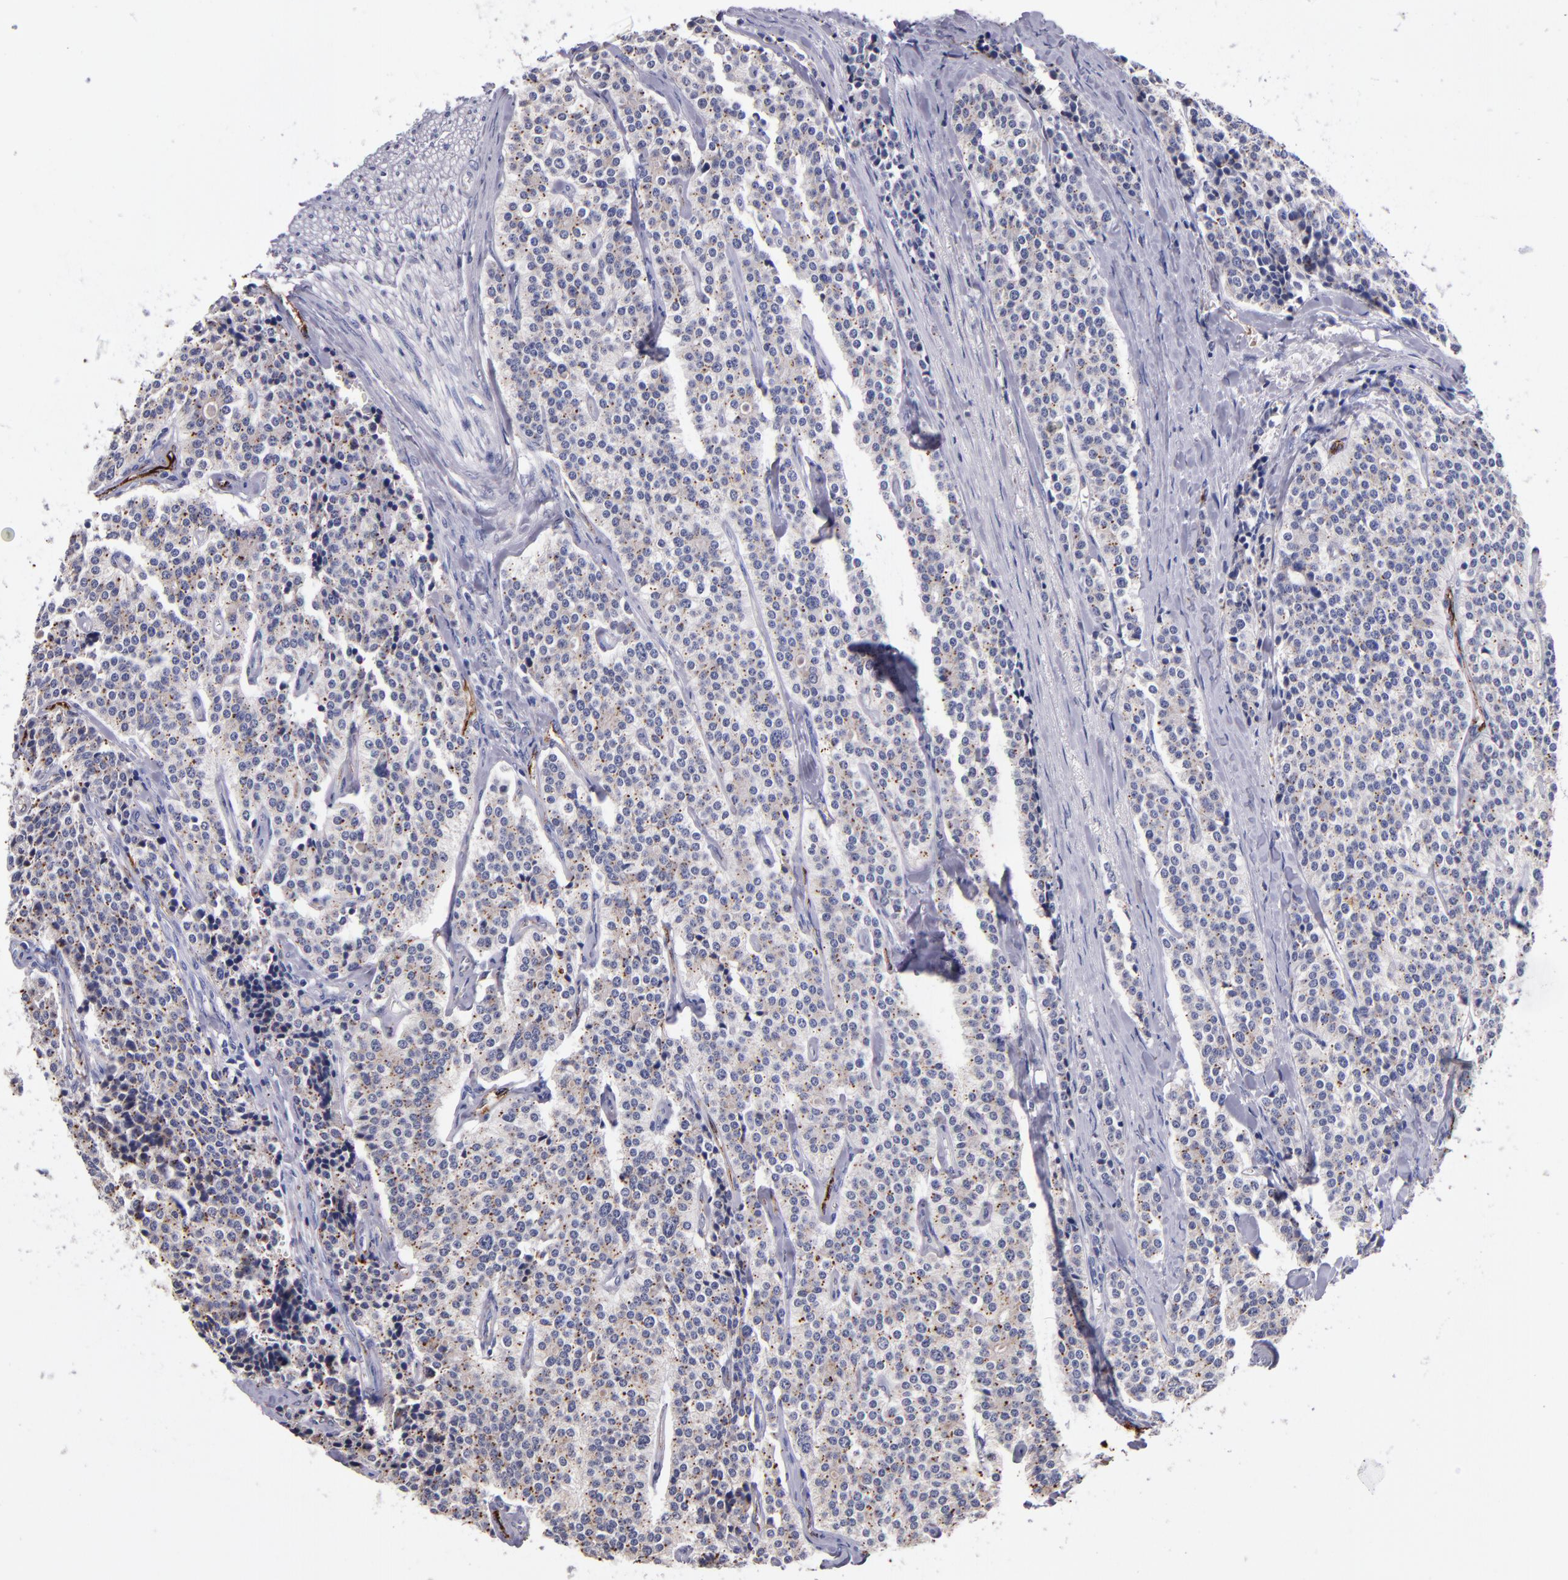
{"staining": {"intensity": "weak", "quantity": "25%-75%", "location": "cytoplasmic/membranous"}, "tissue": "carcinoid", "cell_type": "Tumor cells", "image_type": "cancer", "snomed": [{"axis": "morphology", "description": "Carcinoid, malignant, NOS"}, {"axis": "topography", "description": "Small intestine"}], "caption": "Carcinoid (malignant) stained for a protein exhibits weak cytoplasmic/membranous positivity in tumor cells.", "gene": "SELP", "patient": {"sex": "male", "age": 63}}